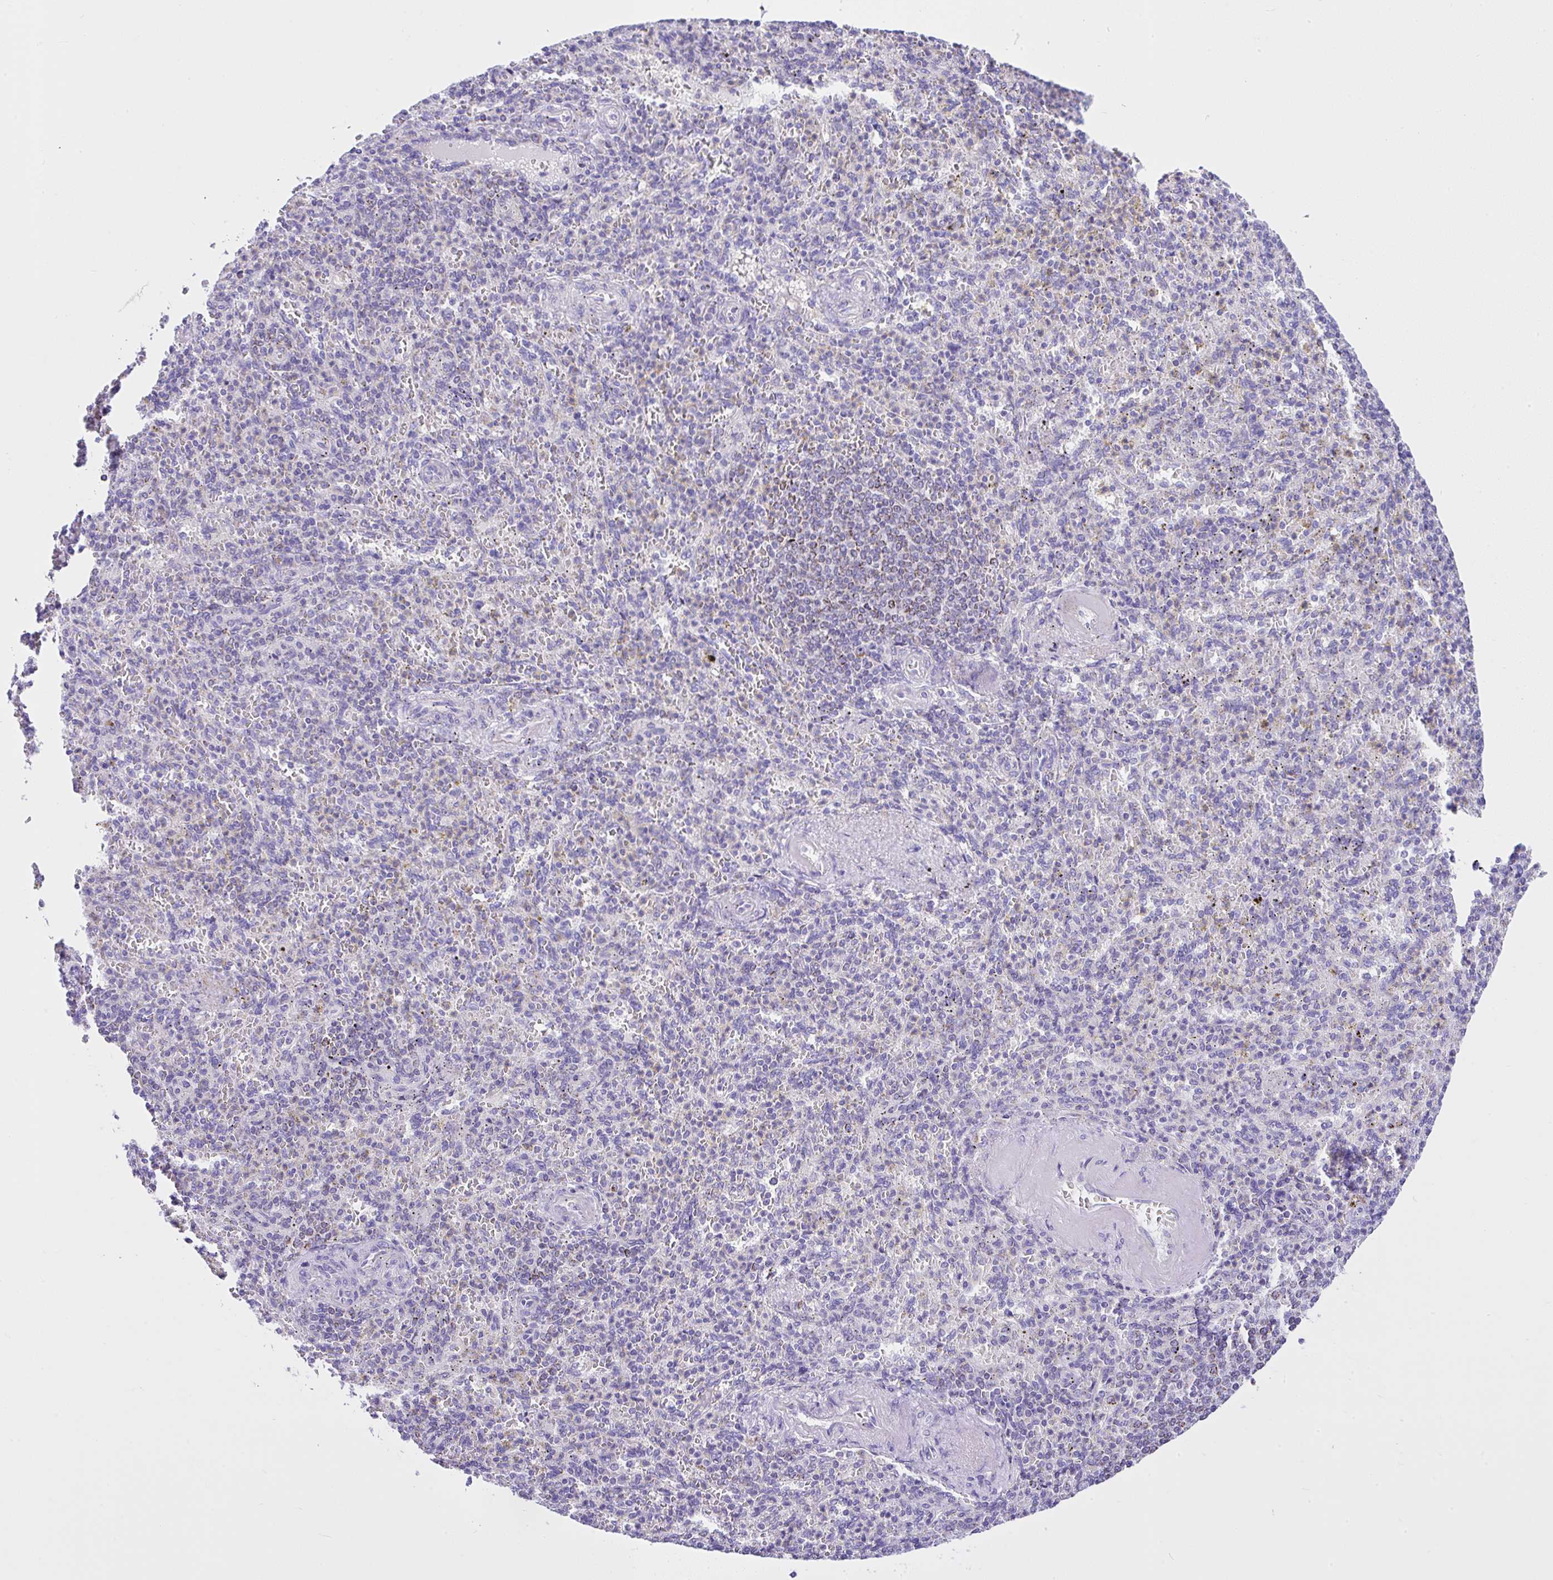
{"staining": {"intensity": "negative", "quantity": "none", "location": "none"}, "tissue": "spleen", "cell_type": "Cells in red pulp", "image_type": "normal", "snomed": [{"axis": "morphology", "description": "Normal tissue, NOS"}, {"axis": "topography", "description": "Spleen"}], "caption": "Benign spleen was stained to show a protein in brown. There is no significant expression in cells in red pulp.", "gene": "SLC13A1", "patient": {"sex": "female", "age": 74}}